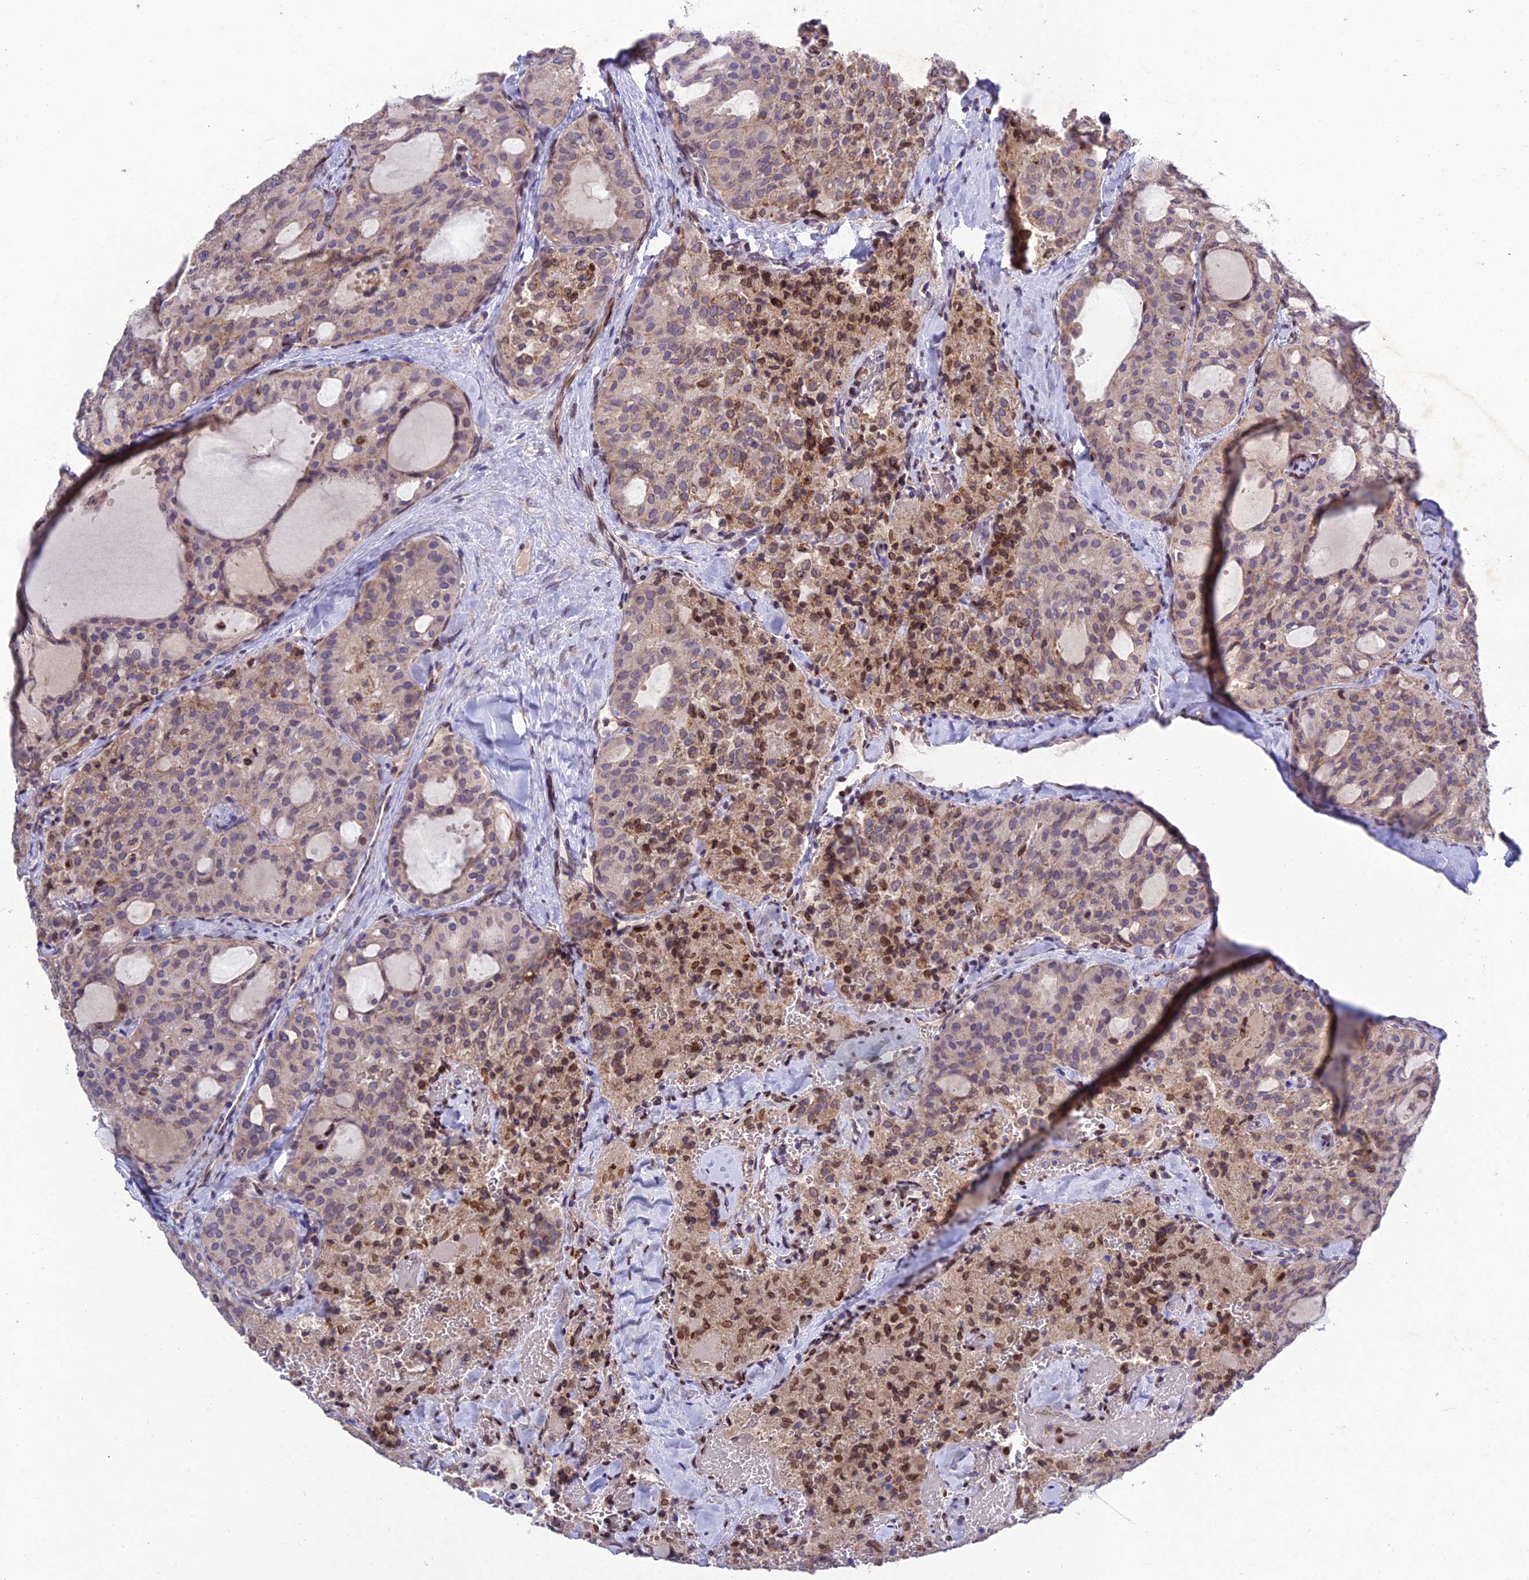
{"staining": {"intensity": "moderate", "quantity": "<25%", "location": "nuclear"}, "tissue": "thyroid cancer", "cell_type": "Tumor cells", "image_type": "cancer", "snomed": [{"axis": "morphology", "description": "Follicular adenoma carcinoma, NOS"}, {"axis": "topography", "description": "Thyroid gland"}], "caption": "Follicular adenoma carcinoma (thyroid) was stained to show a protein in brown. There is low levels of moderate nuclear positivity in approximately <25% of tumor cells.", "gene": "MGAT2", "patient": {"sex": "male", "age": 75}}